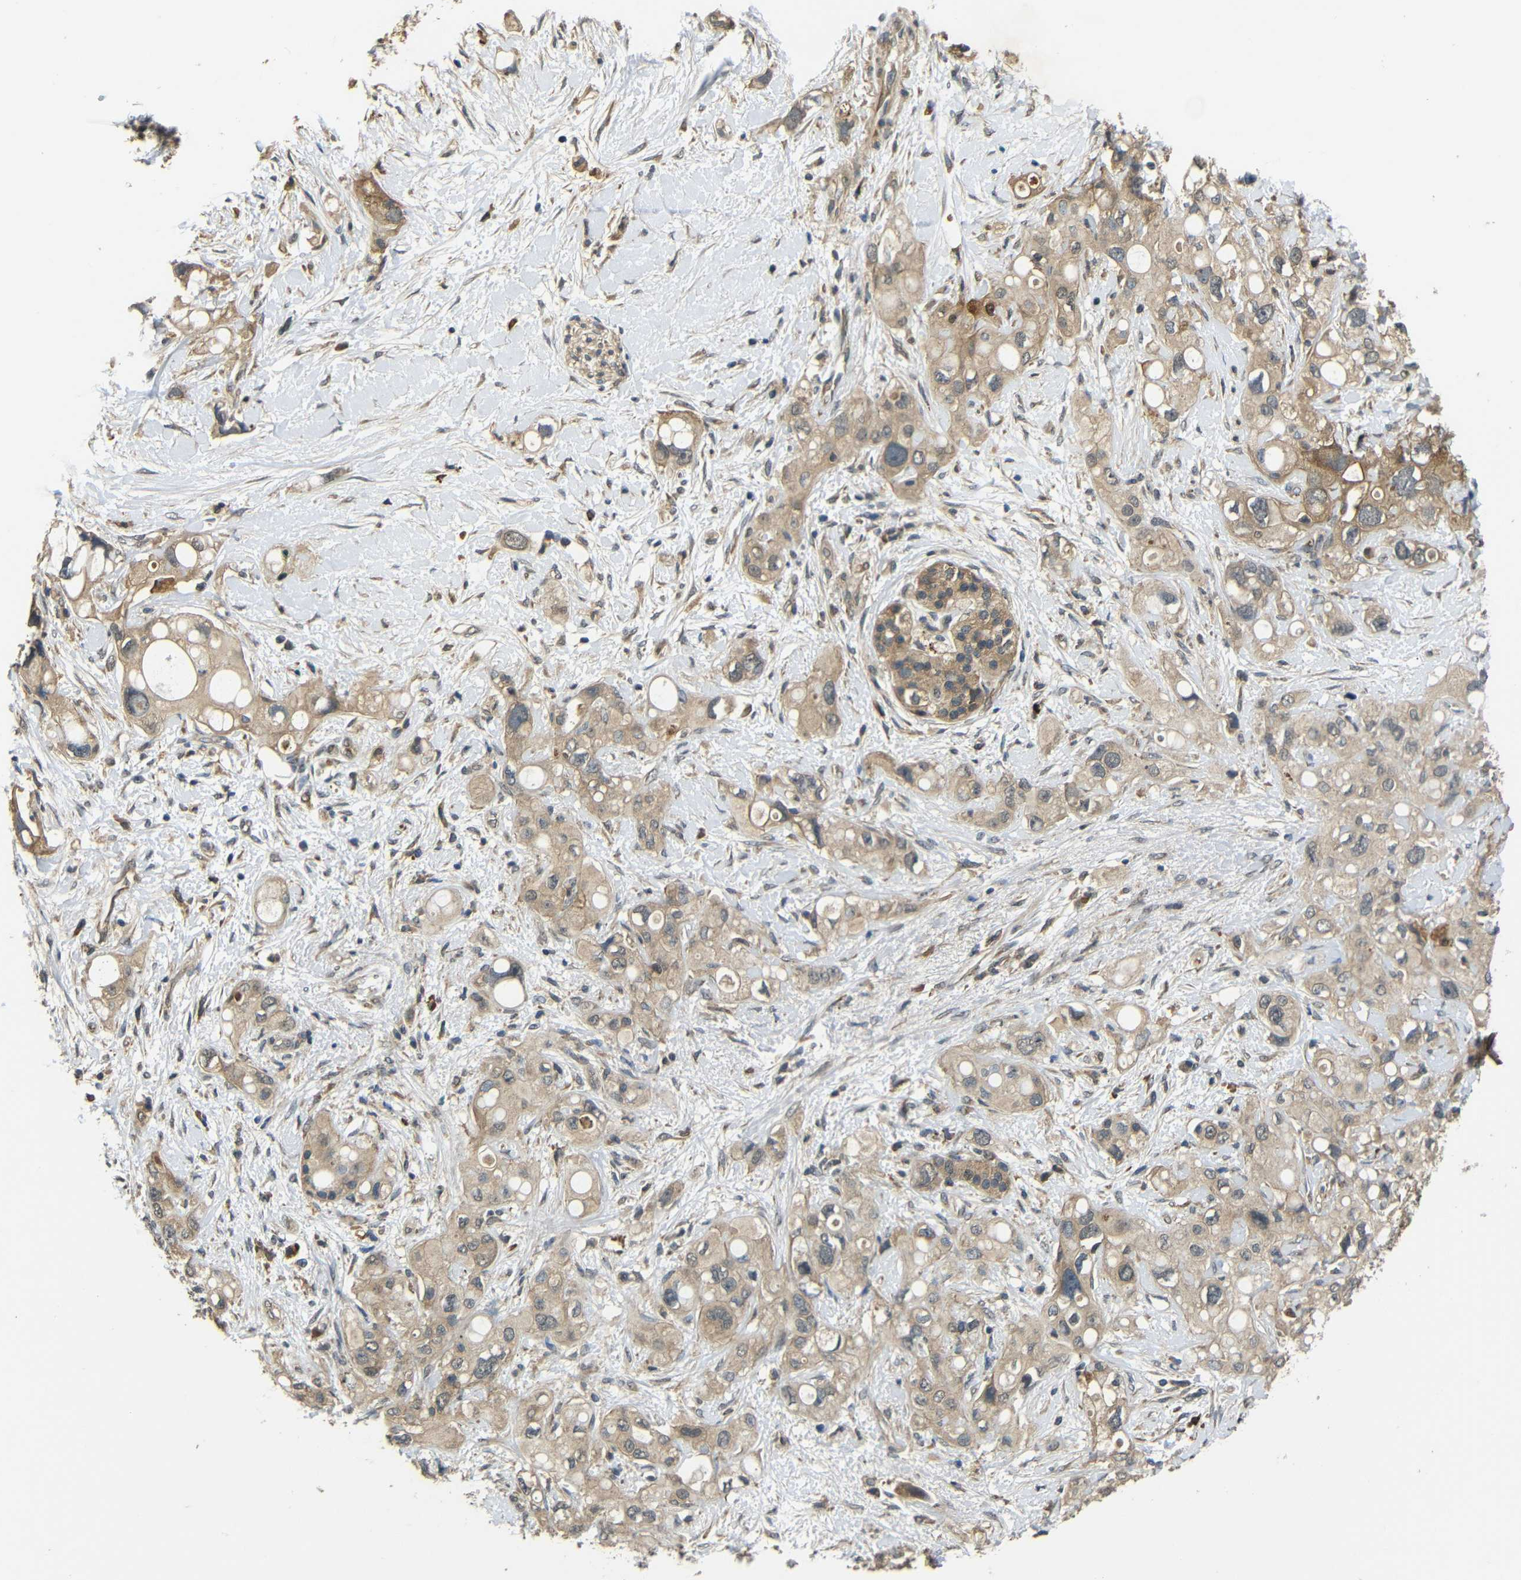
{"staining": {"intensity": "moderate", "quantity": ">75%", "location": "cytoplasmic/membranous"}, "tissue": "pancreatic cancer", "cell_type": "Tumor cells", "image_type": "cancer", "snomed": [{"axis": "morphology", "description": "Adenocarcinoma, NOS"}, {"axis": "topography", "description": "Pancreas"}], "caption": "IHC of adenocarcinoma (pancreatic) exhibits medium levels of moderate cytoplasmic/membranous expression in approximately >75% of tumor cells.", "gene": "EPHB2", "patient": {"sex": "female", "age": 56}}